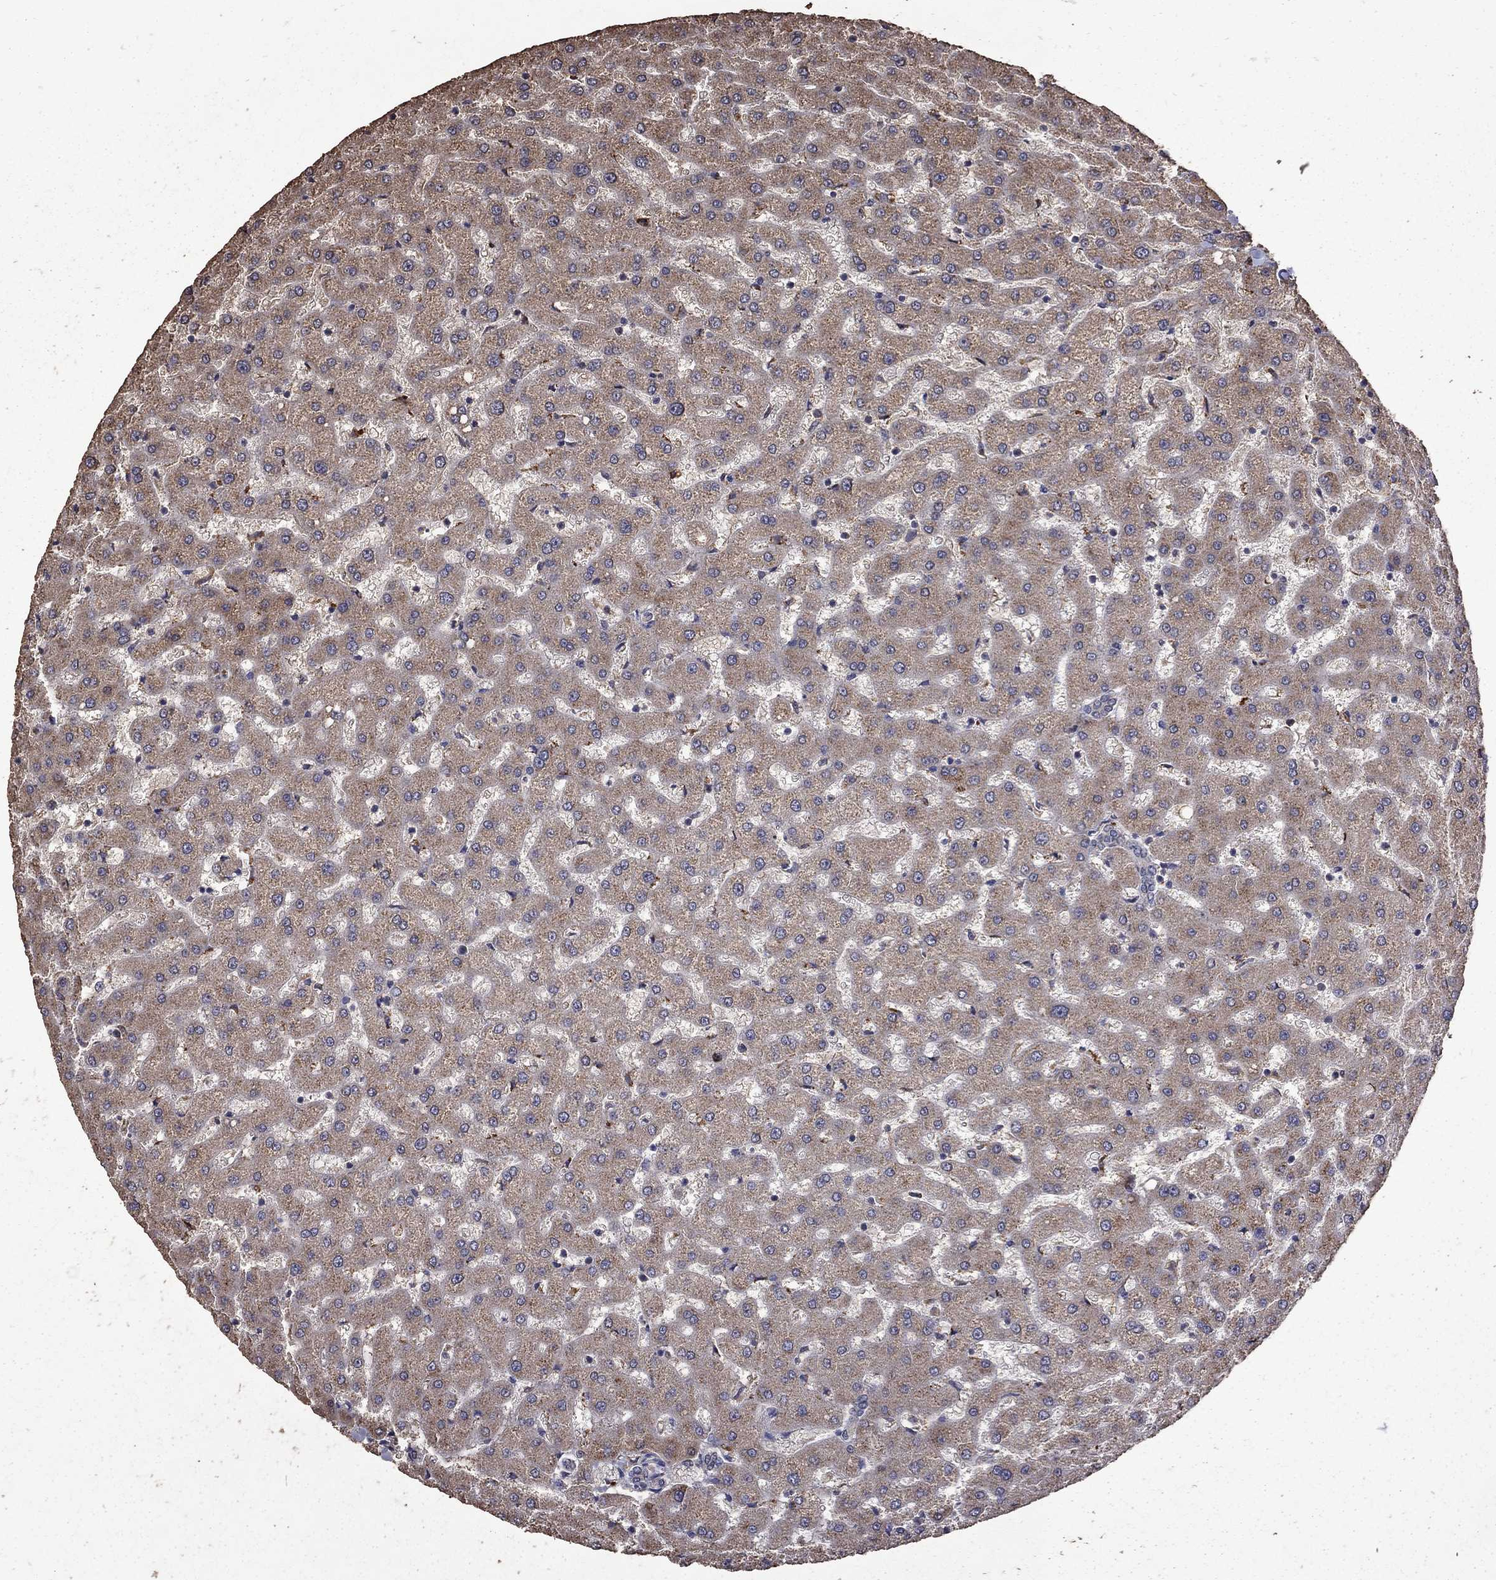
{"staining": {"intensity": "negative", "quantity": "none", "location": "none"}, "tissue": "liver", "cell_type": "Cholangiocytes", "image_type": "normal", "snomed": [{"axis": "morphology", "description": "Normal tissue, NOS"}, {"axis": "topography", "description": "Liver"}], "caption": "A high-resolution image shows IHC staining of benign liver, which exhibits no significant staining in cholangiocytes. The staining was performed using DAB (3,3'-diaminobenzidine) to visualize the protein expression in brown, while the nuclei were stained in blue with hematoxylin (Magnification: 20x).", "gene": "SERPINA5", "patient": {"sex": "female", "age": 50}}